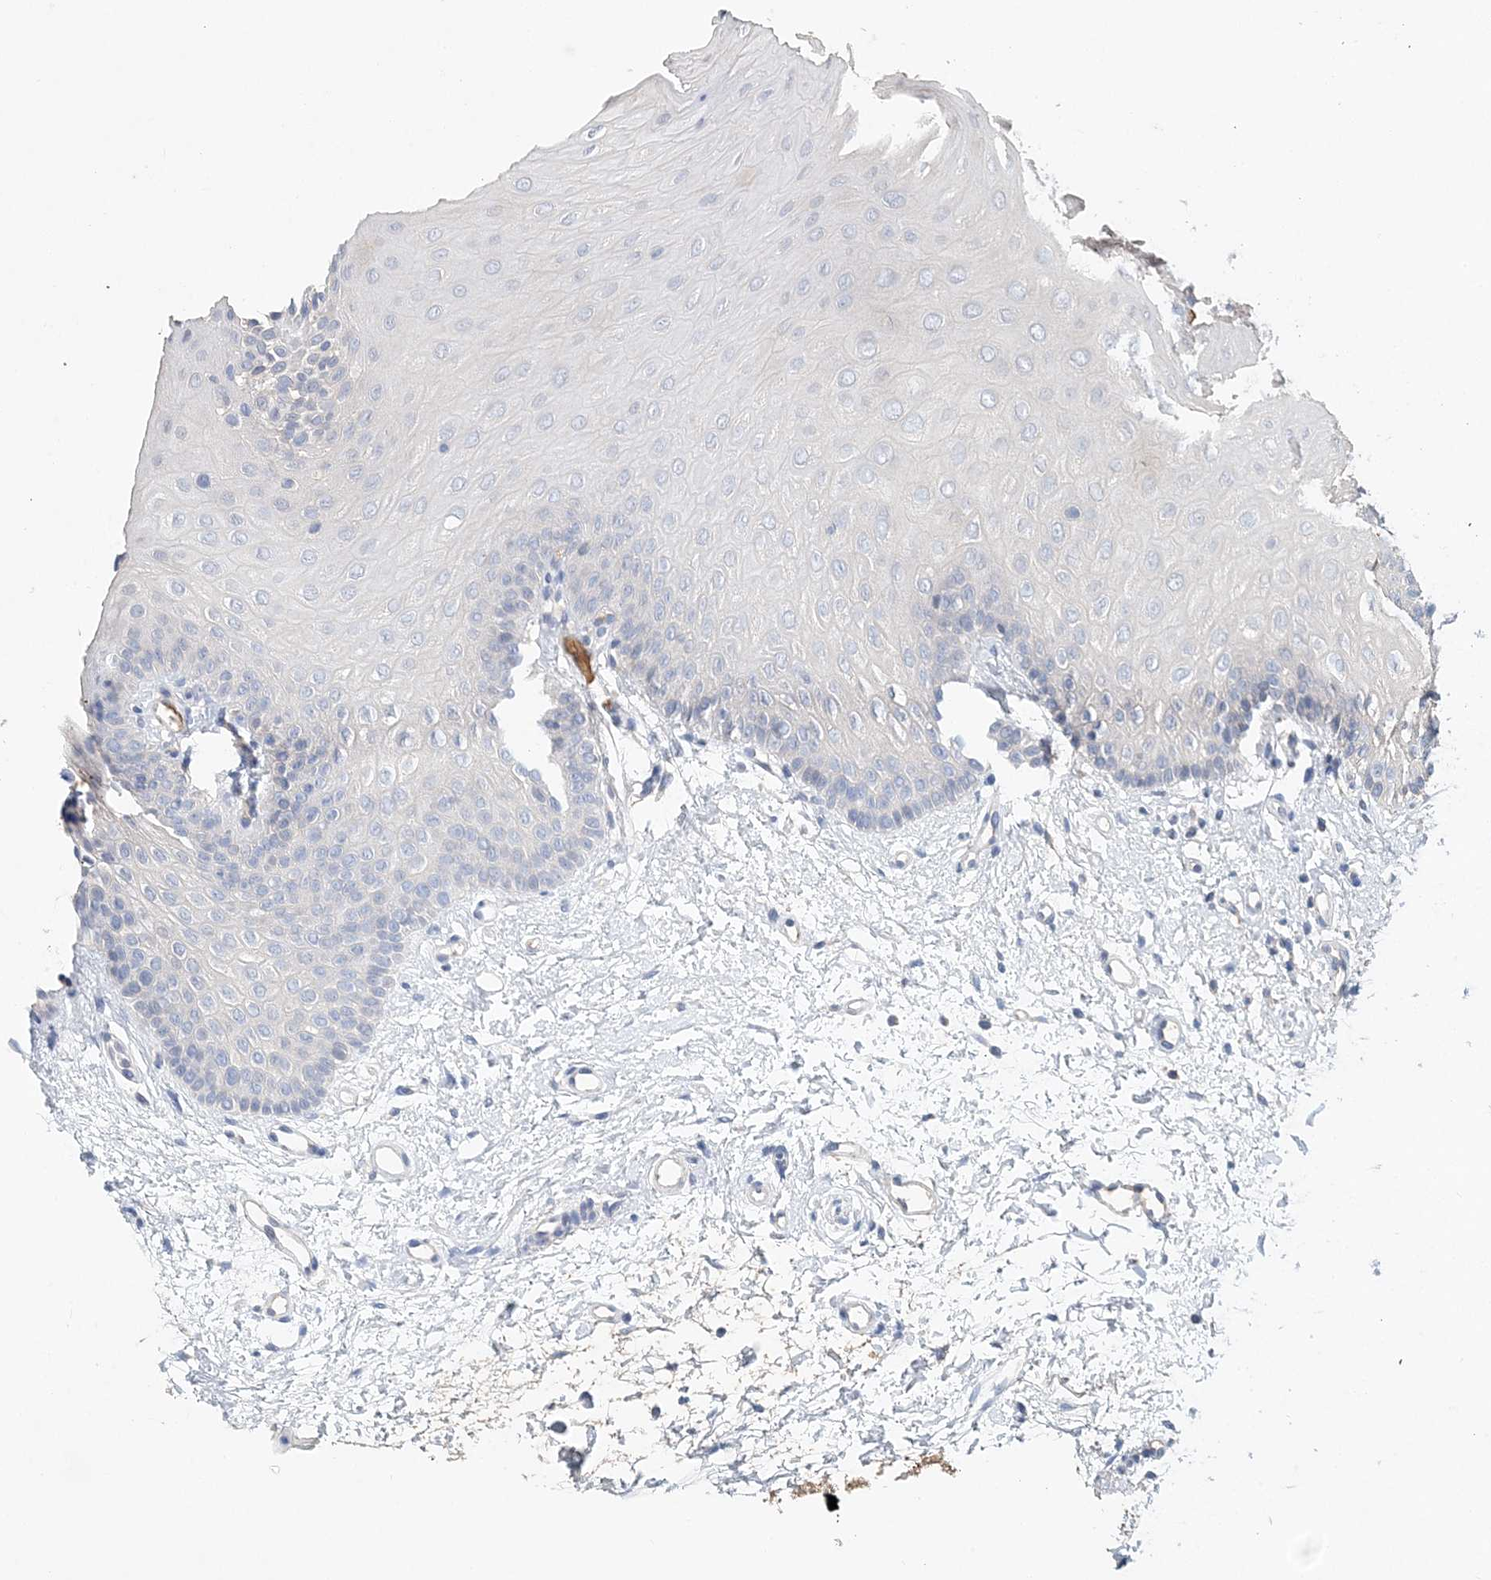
{"staining": {"intensity": "negative", "quantity": "none", "location": "none"}, "tissue": "oral mucosa", "cell_type": "Squamous epithelial cells", "image_type": "normal", "snomed": [{"axis": "morphology", "description": "Normal tissue, NOS"}, {"axis": "topography", "description": "Oral tissue"}], "caption": "The micrograph displays no staining of squamous epithelial cells in unremarkable oral mucosa.", "gene": "SYCP3", "patient": {"sex": "female", "age": 68}}